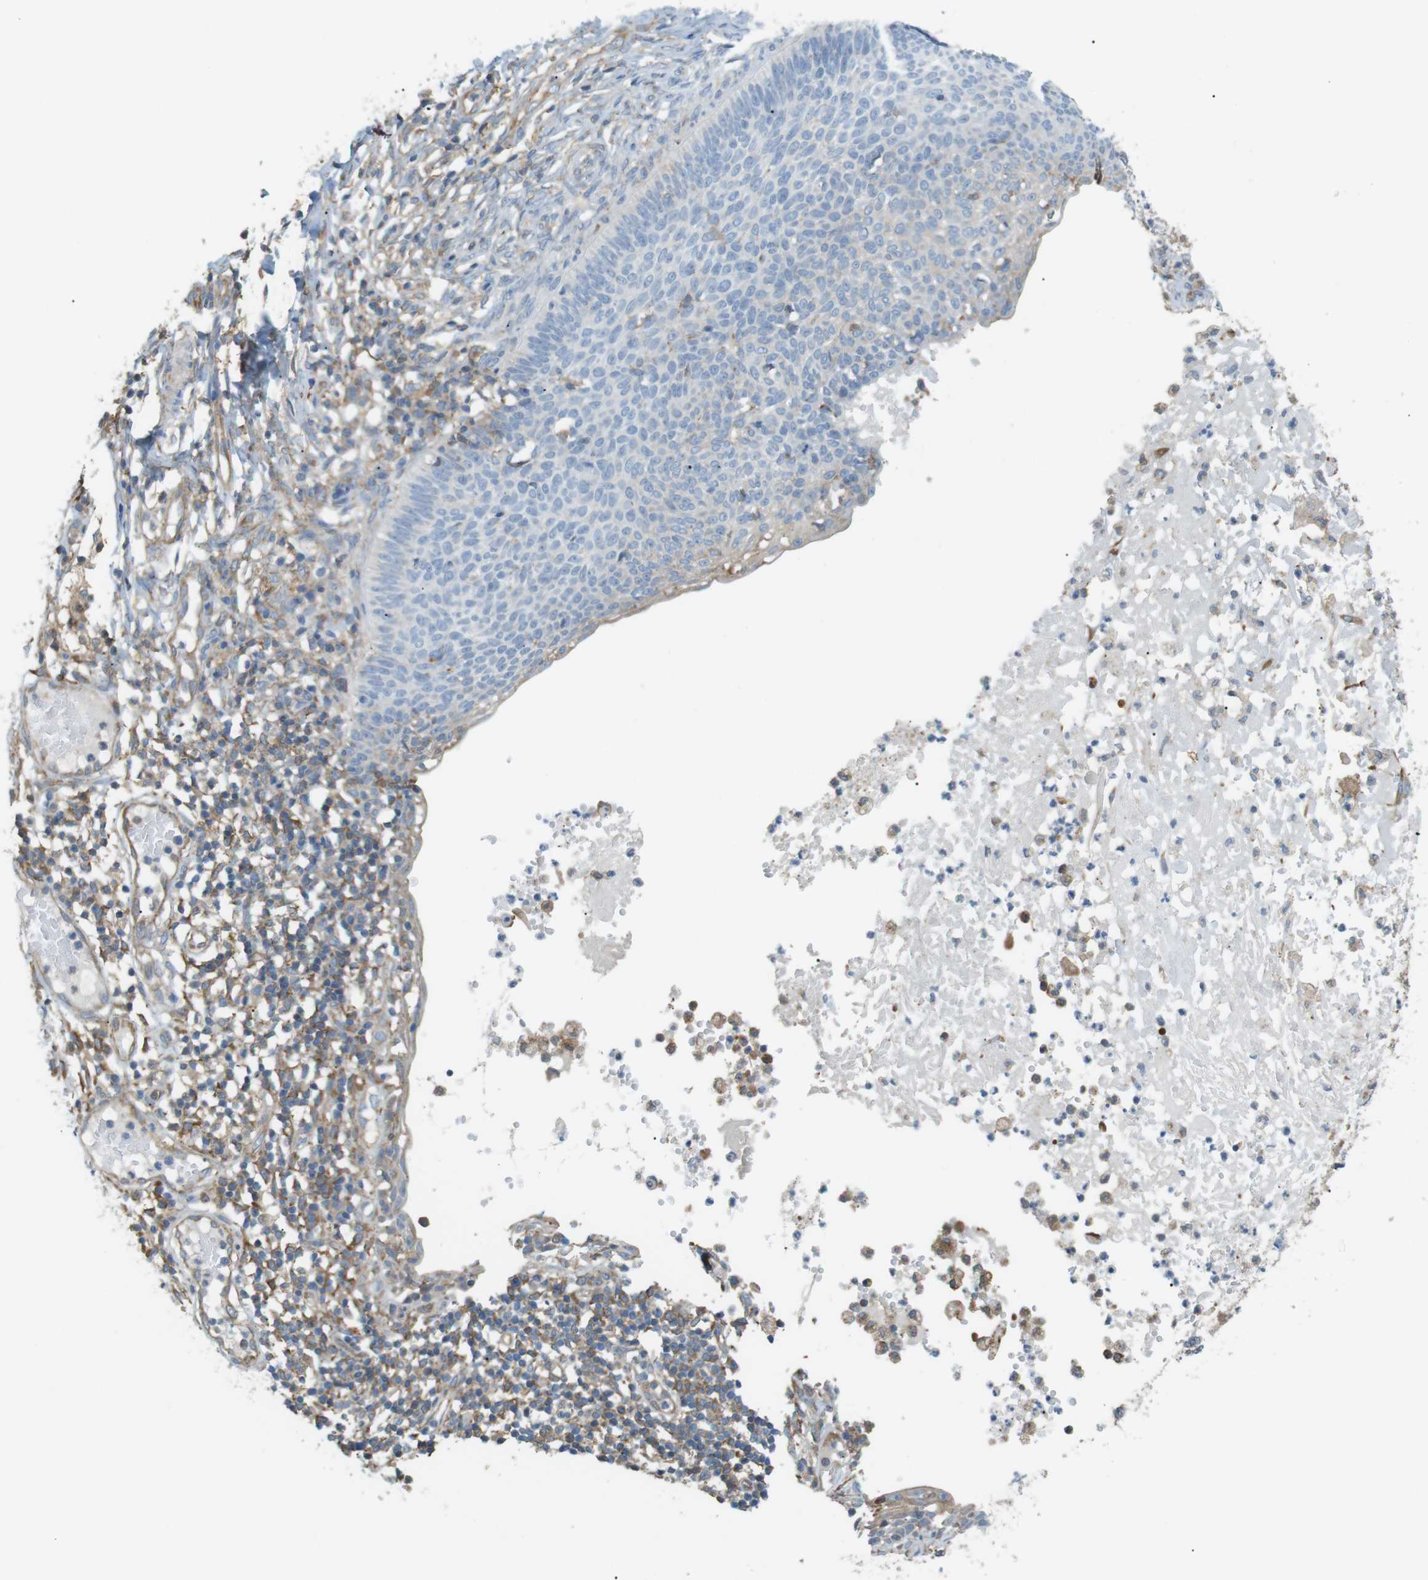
{"staining": {"intensity": "negative", "quantity": "none", "location": "none"}, "tissue": "skin cancer", "cell_type": "Tumor cells", "image_type": "cancer", "snomed": [{"axis": "morphology", "description": "Normal tissue, NOS"}, {"axis": "morphology", "description": "Basal cell carcinoma"}, {"axis": "topography", "description": "Skin"}], "caption": "This micrograph is of skin cancer (basal cell carcinoma) stained with IHC to label a protein in brown with the nuclei are counter-stained blue. There is no staining in tumor cells.", "gene": "PEPD", "patient": {"sex": "male", "age": 87}}